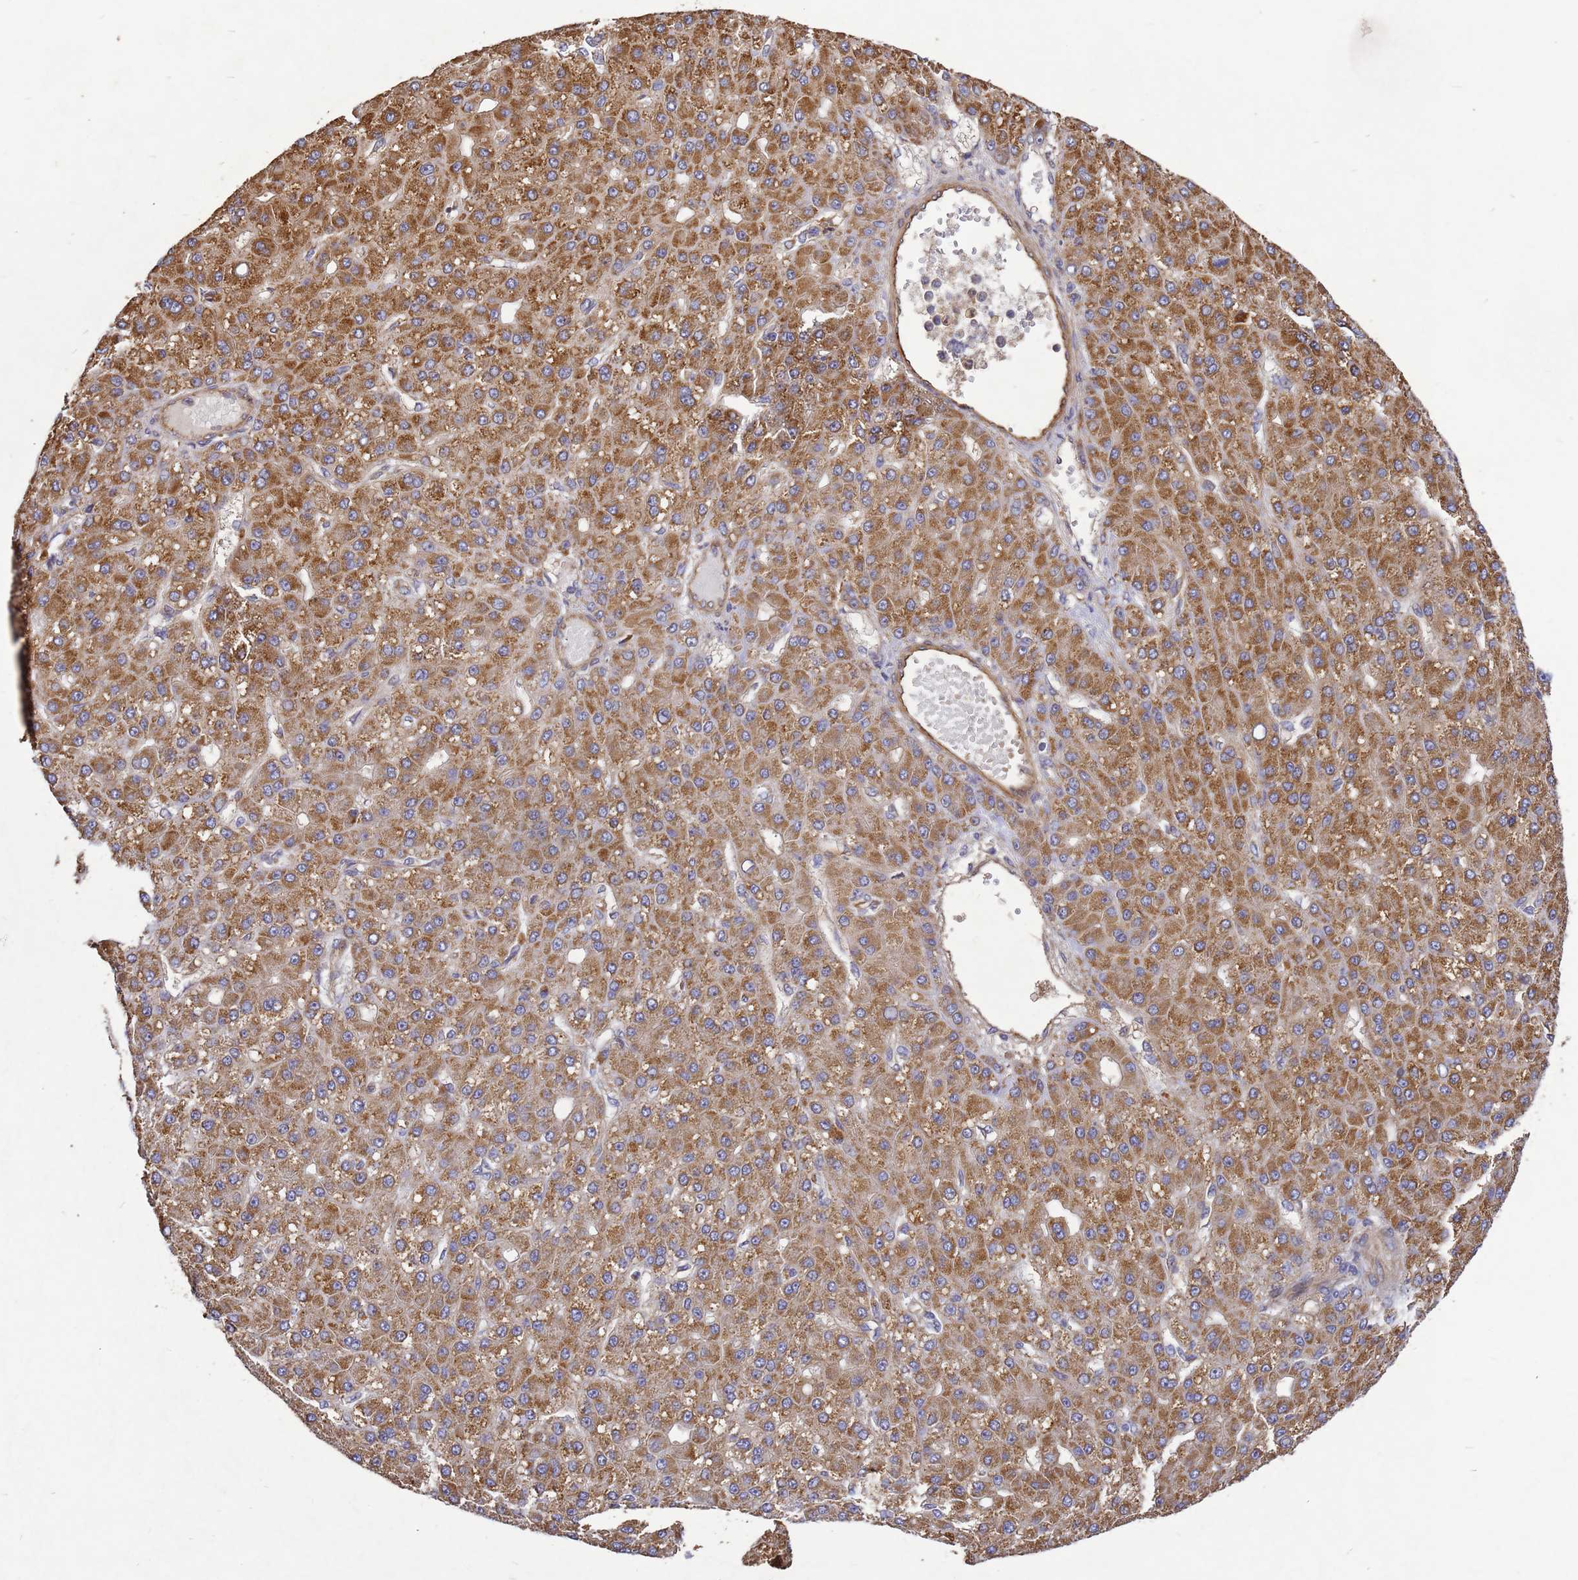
{"staining": {"intensity": "moderate", "quantity": ">75%", "location": "cytoplasmic/membranous"}, "tissue": "liver cancer", "cell_type": "Tumor cells", "image_type": "cancer", "snomed": [{"axis": "morphology", "description": "Carcinoma, Hepatocellular, NOS"}, {"axis": "topography", "description": "Liver"}], "caption": "Tumor cells reveal medium levels of moderate cytoplasmic/membranous staining in approximately >75% of cells in liver cancer.", "gene": "RSPRY1", "patient": {"sex": "male", "age": 67}}